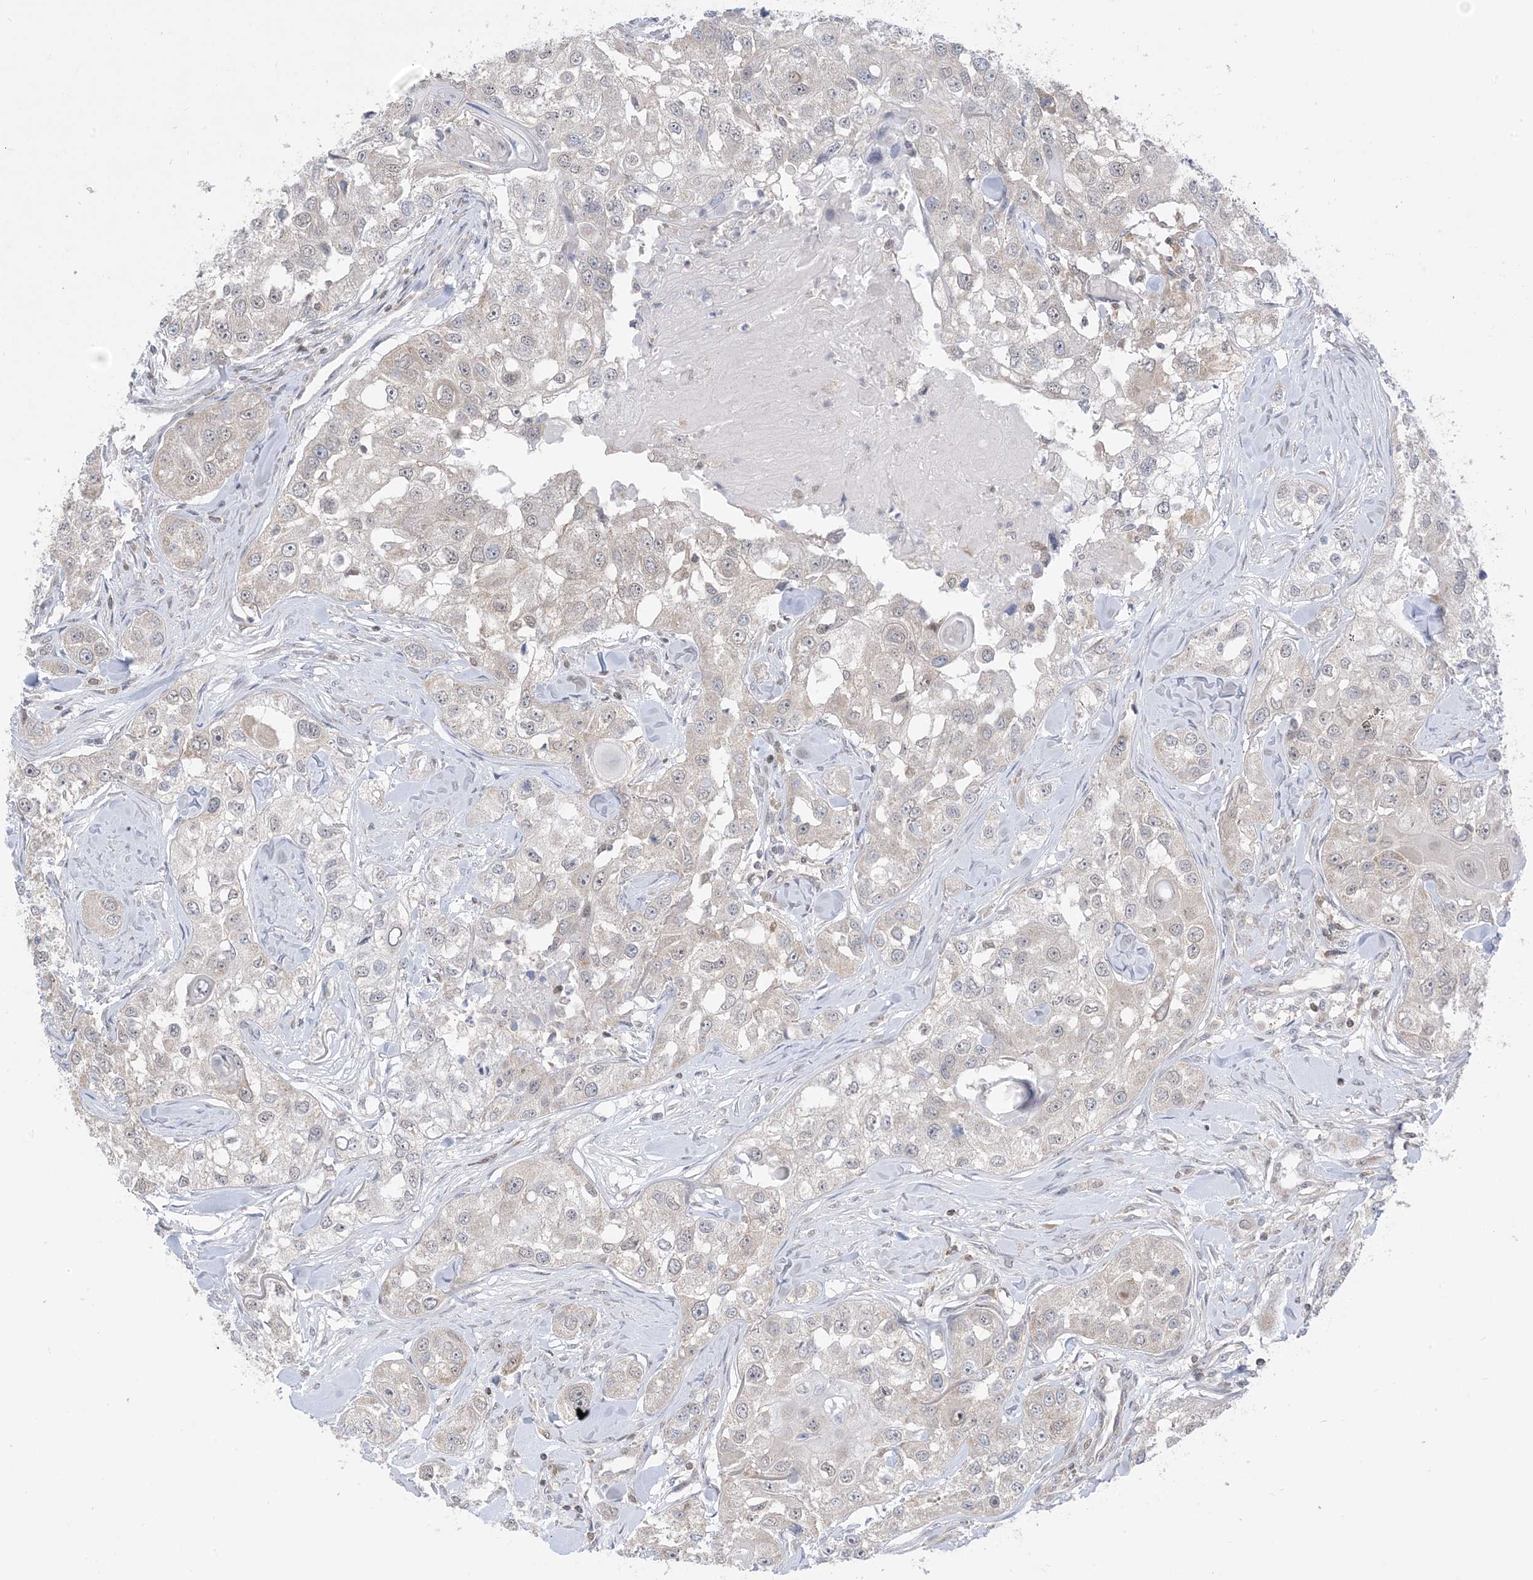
{"staining": {"intensity": "negative", "quantity": "none", "location": "none"}, "tissue": "head and neck cancer", "cell_type": "Tumor cells", "image_type": "cancer", "snomed": [{"axis": "morphology", "description": "Normal tissue, NOS"}, {"axis": "morphology", "description": "Squamous cell carcinoma, NOS"}, {"axis": "topography", "description": "Skeletal muscle"}, {"axis": "topography", "description": "Head-Neck"}], "caption": "A micrograph of human head and neck cancer is negative for staining in tumor cells. Nuclei are stained in blue.", "gene": "CASP4", "patient": {"sex": "male", "age": 51}}